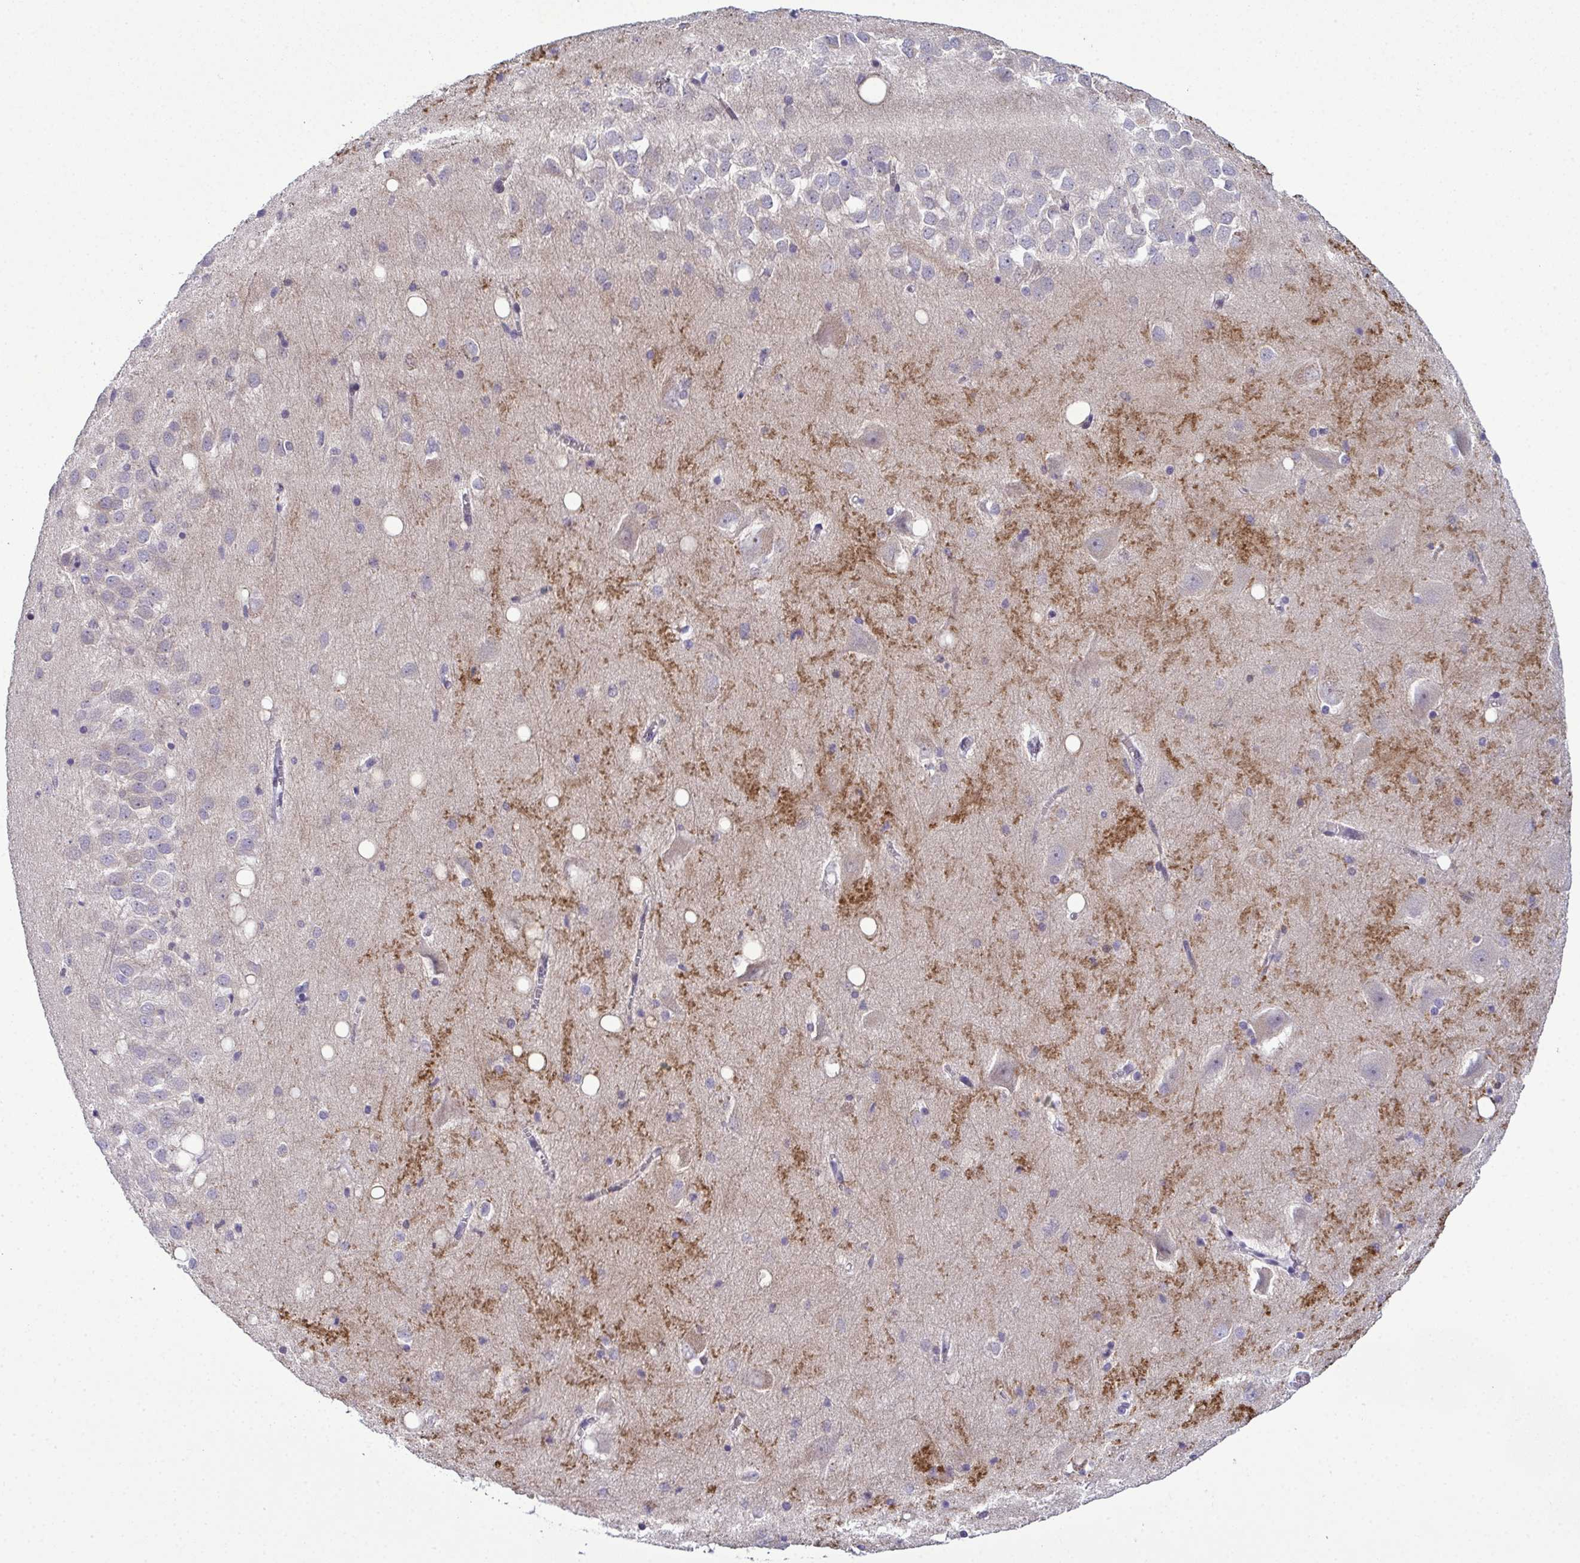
{"staining": {"intensity": "negative", "quantity": "none", "location": "none"}, "tissue": "hippocampus", "cell_type": "Glial cells", "image_type": "normal", "snomed": [{"axis": "morphology", "description": "Normal tissue, NOS"}, {"axis": "topography", "description": "Hippocampus"}], "caption": "DAB (3,3'-diaminobenzidine) immunohistochemical staining of benign human hippocampus demonstrates no significant staining in glial cells. Nuclei are stained in blue.", "gene": "ODF1", "patient": {"sex": "male", "age": 58}}